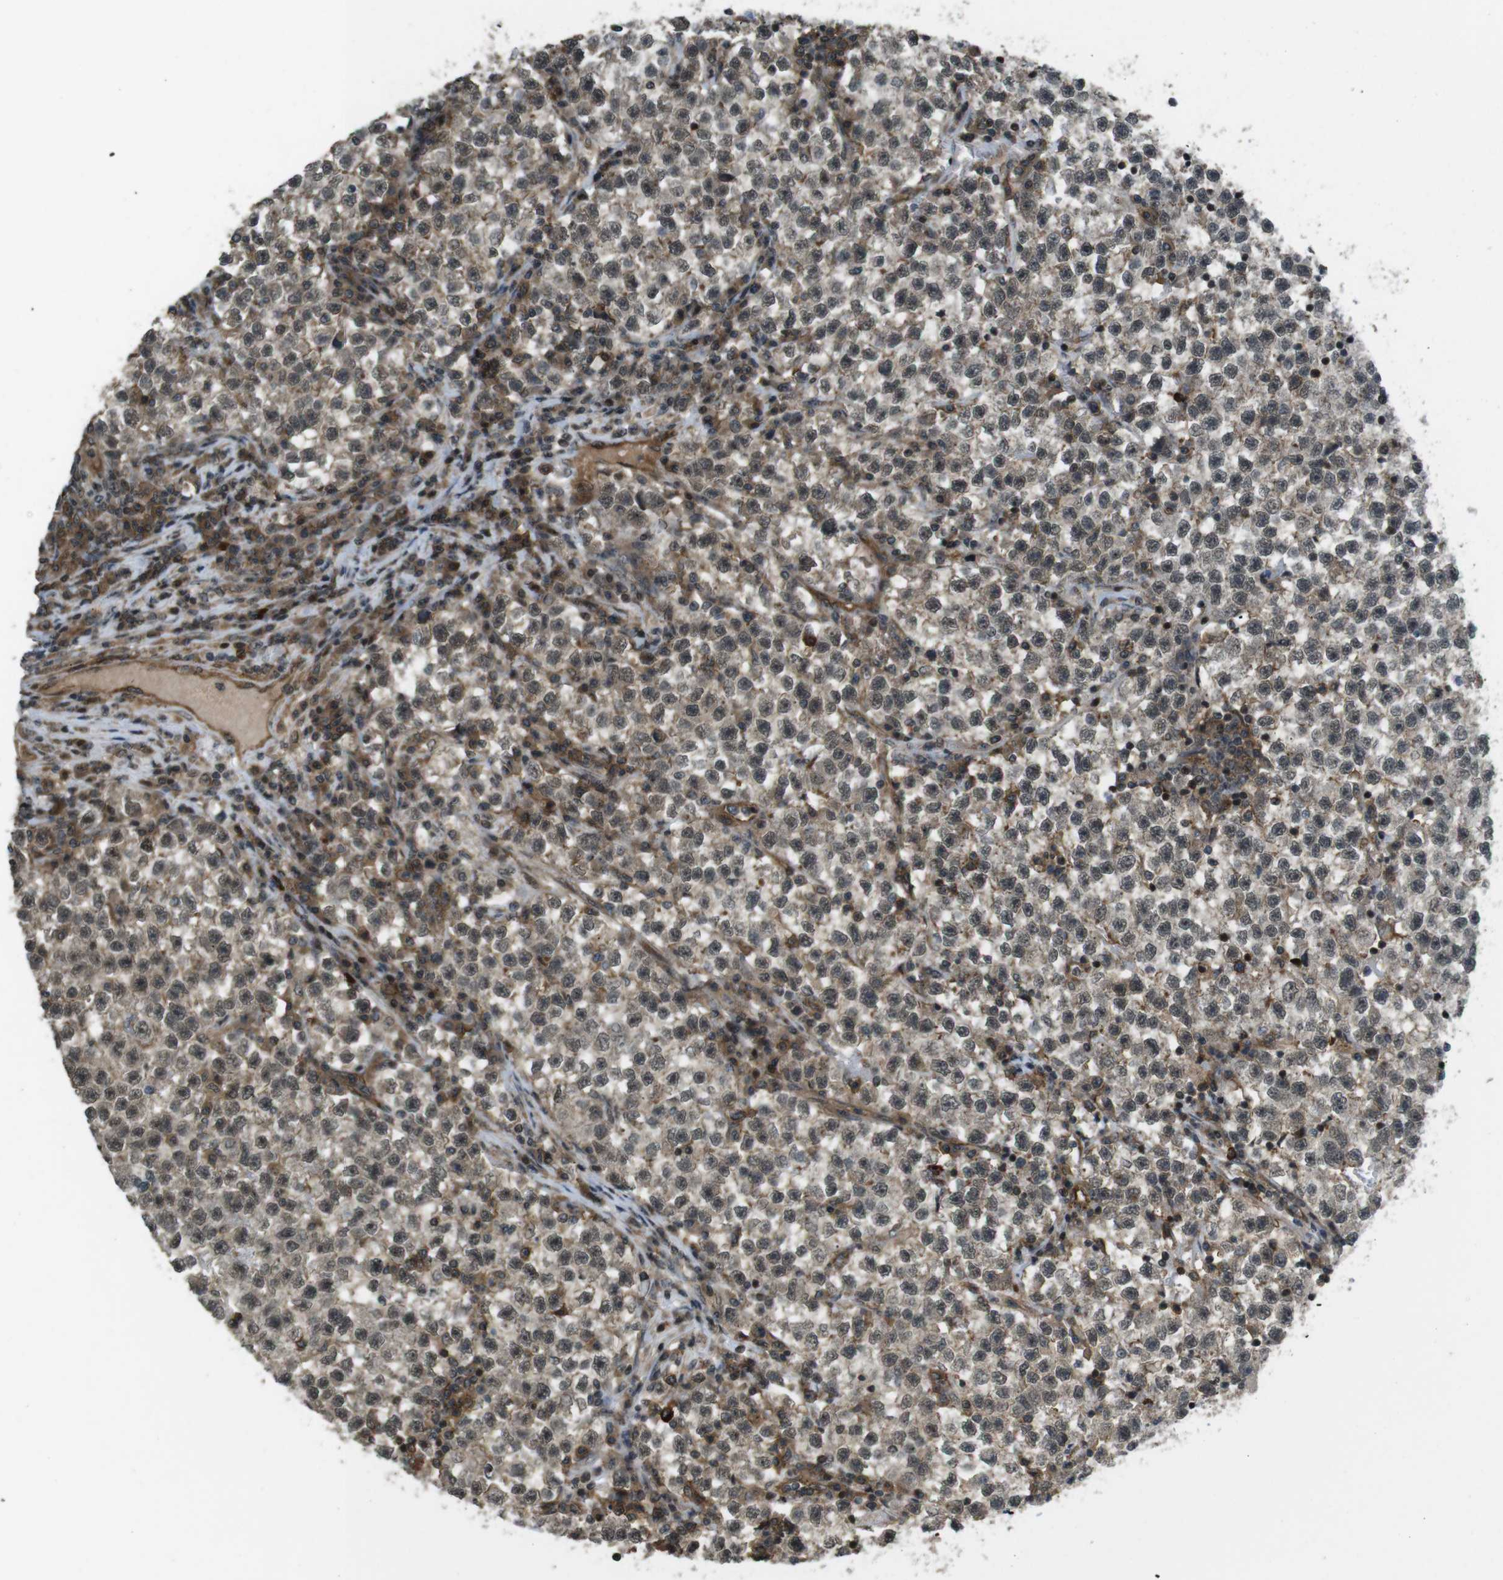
{"staining": {"intensity": "weak", "quantity": ">75%", "location": "cytoplasmic/membranous,nuclear"}, "tissue": "testis cancer", "cell_type": "Tumor cells", "image_type": "cancer", "snomed": [{"axis": "morphology", "description": "Seminoma, NOS"}, {"axis": "topography", "description": "Testis"}], "caption": "This is a photomicrograph of immunohistochemistry staining of testis cancer, which shows weak expression in the cytoplasmic/membranous and nuclear of tumor cells.", "gene": "TIAM2", "patient": {"sex": "male", "age": 22}}